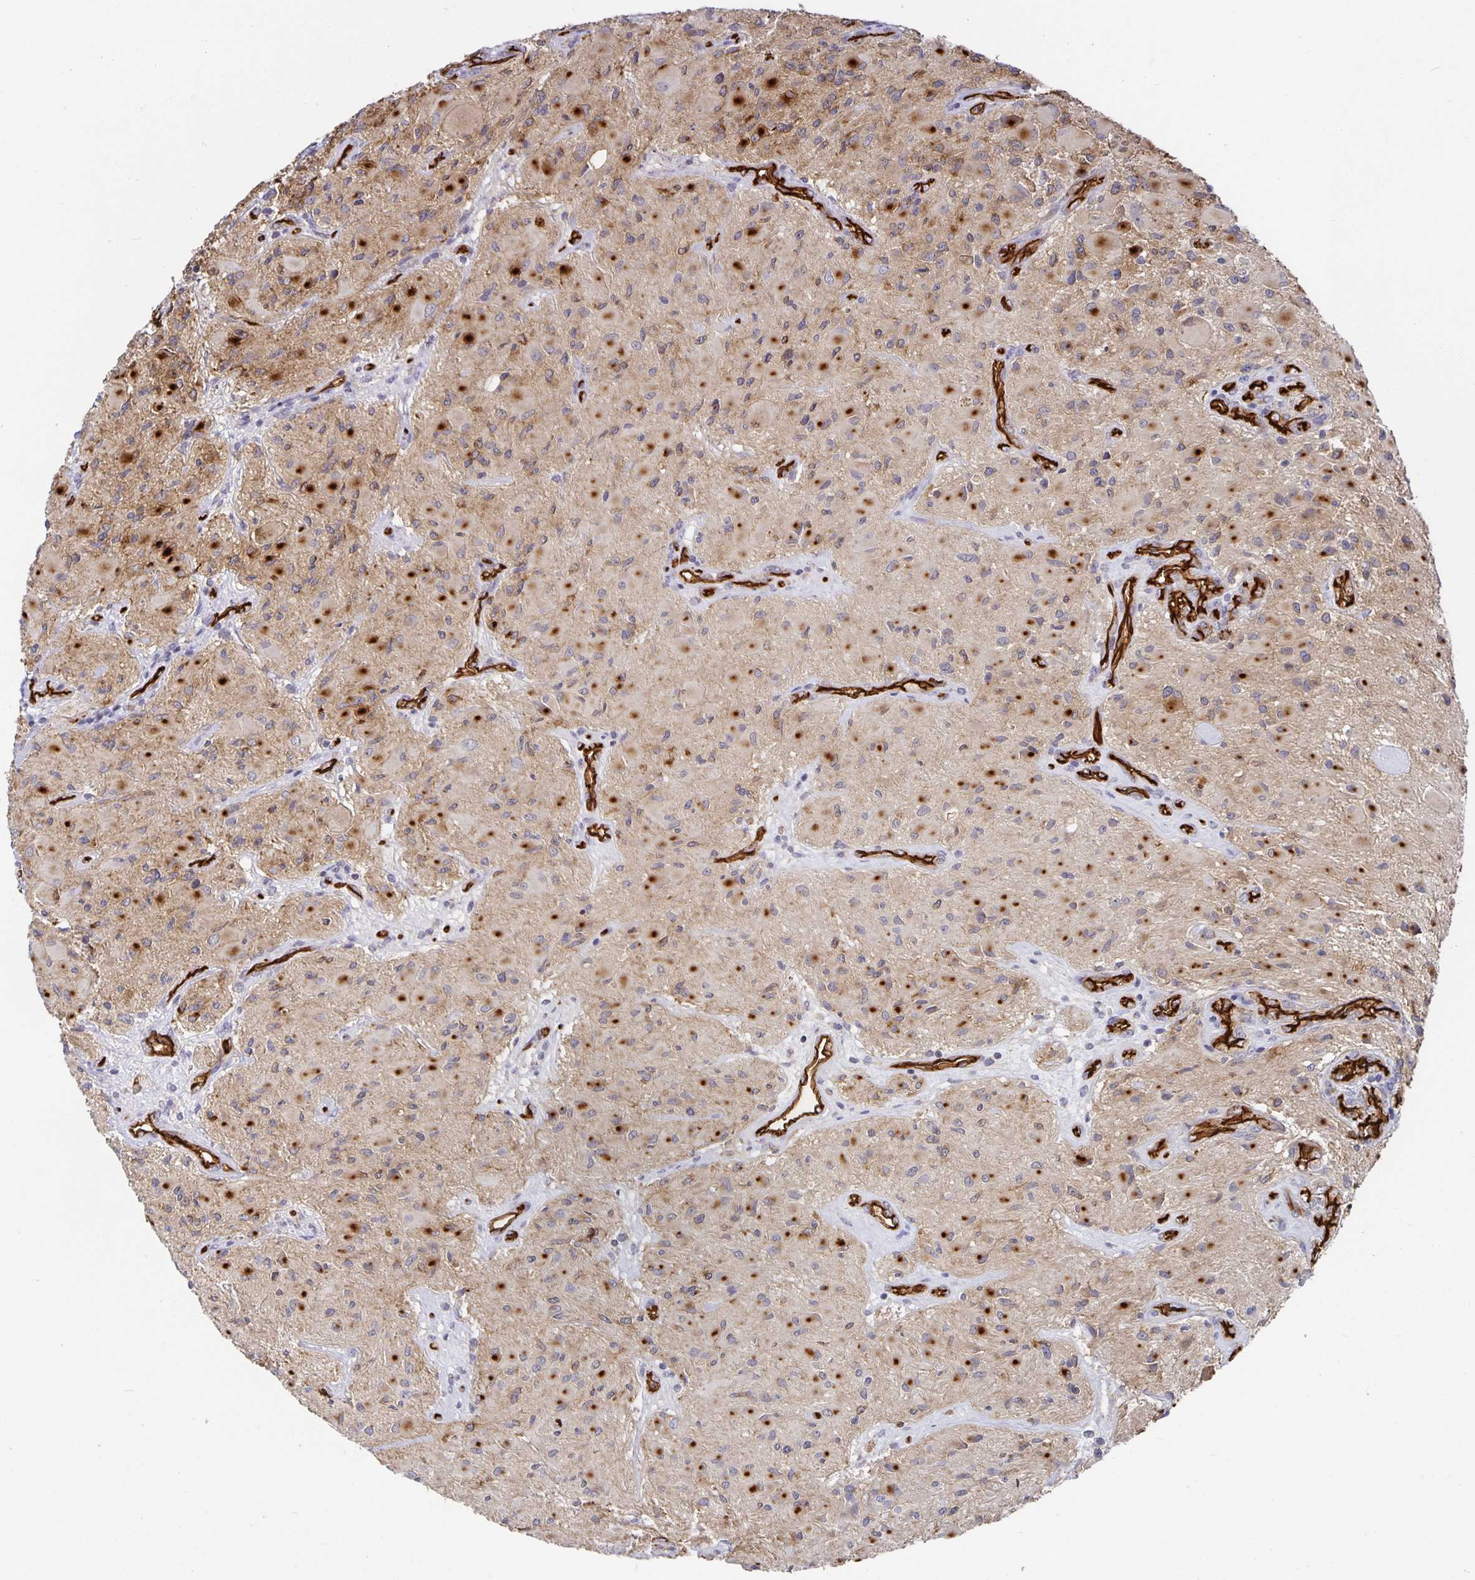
{"staining": {"intensity": "strong", "quantity": "25%-75%", "location": "cytoplasmic/membranous"}, "tissue": "glioma", "cell_type": "Tumor cells", "image_type": "cancer", "snomed": [{"axis": "morphology", "description": "Glioma, malignant, High grade"}, {"axis": "topography", "description": "Brain"}], "caption": "Tumor cells show high levels of strong cytoplasmic/membranous staining in about 25%-75% of cells in malignant glioma (high-grade).", "gene": "PODXL", "patient": {"sex": "female", "age": 65}}